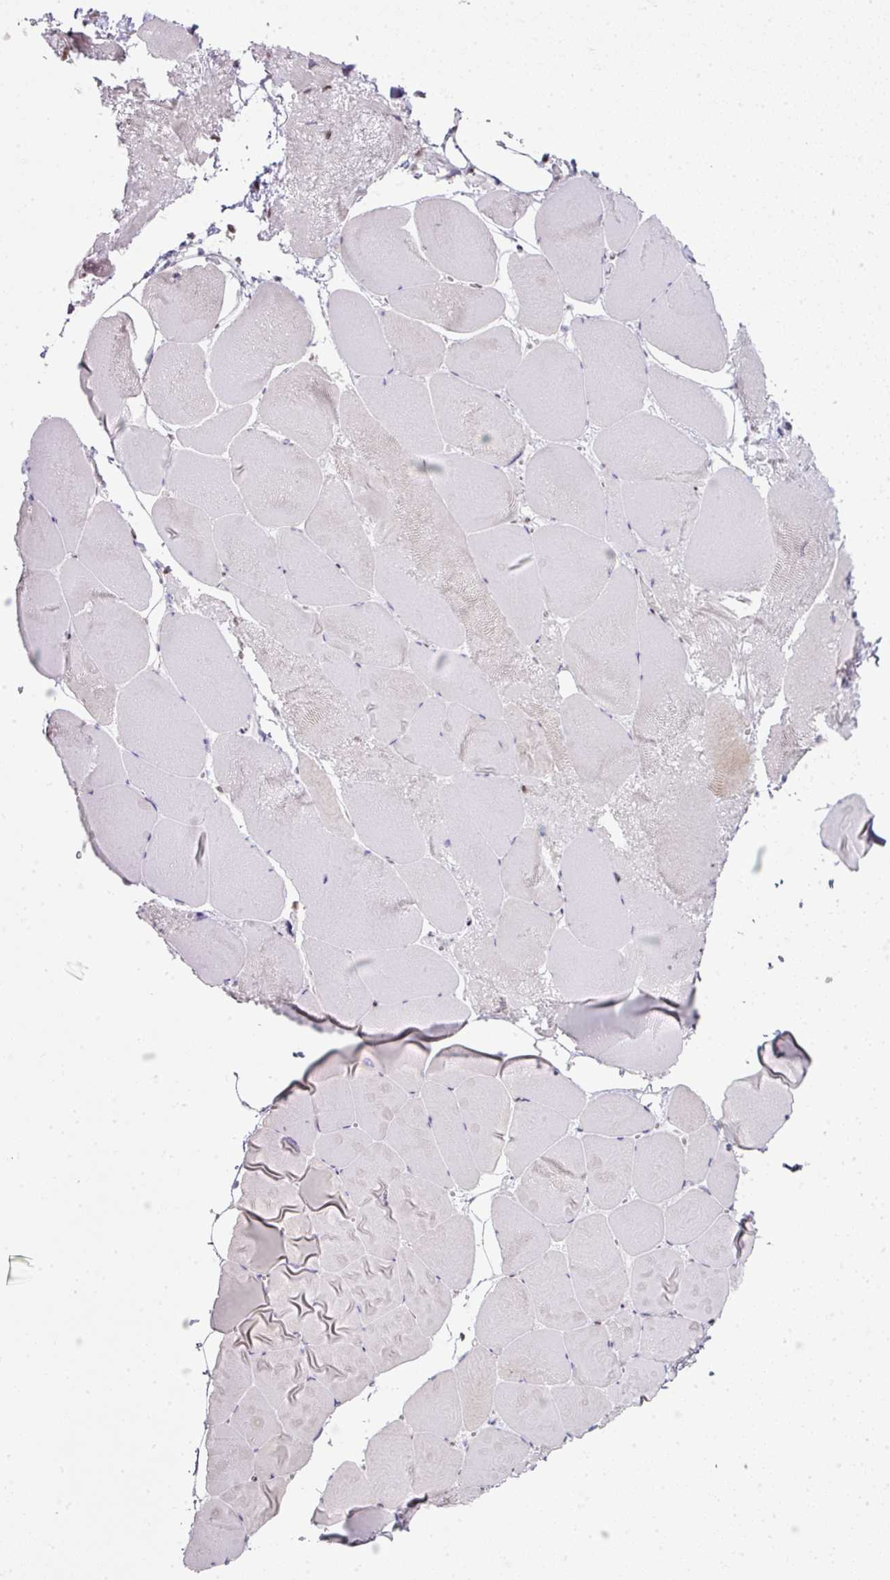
{"staining": {"intensity": "moderate", "quantity": "25%-75%", "location": "nuclear"}, "tissue": "skeletal muscle", "cell_type": "Myocytes", "image_type": "normal", "snomed": [{"axis": "morphology", "description": "Normal tissue, NOS"}, {"axis": "topography", "description": "Skeletal muscle"}], "caption": "Myocytes reveal medium levels of moderate nuclear staining in approximately 25%-75% of cells in unremarkable human skeletal muscle. The protein is shown in brown color, while the nuclei are stained blue.", "gene": "NFYA", "patient": {"sex": "female", "age": 64}}